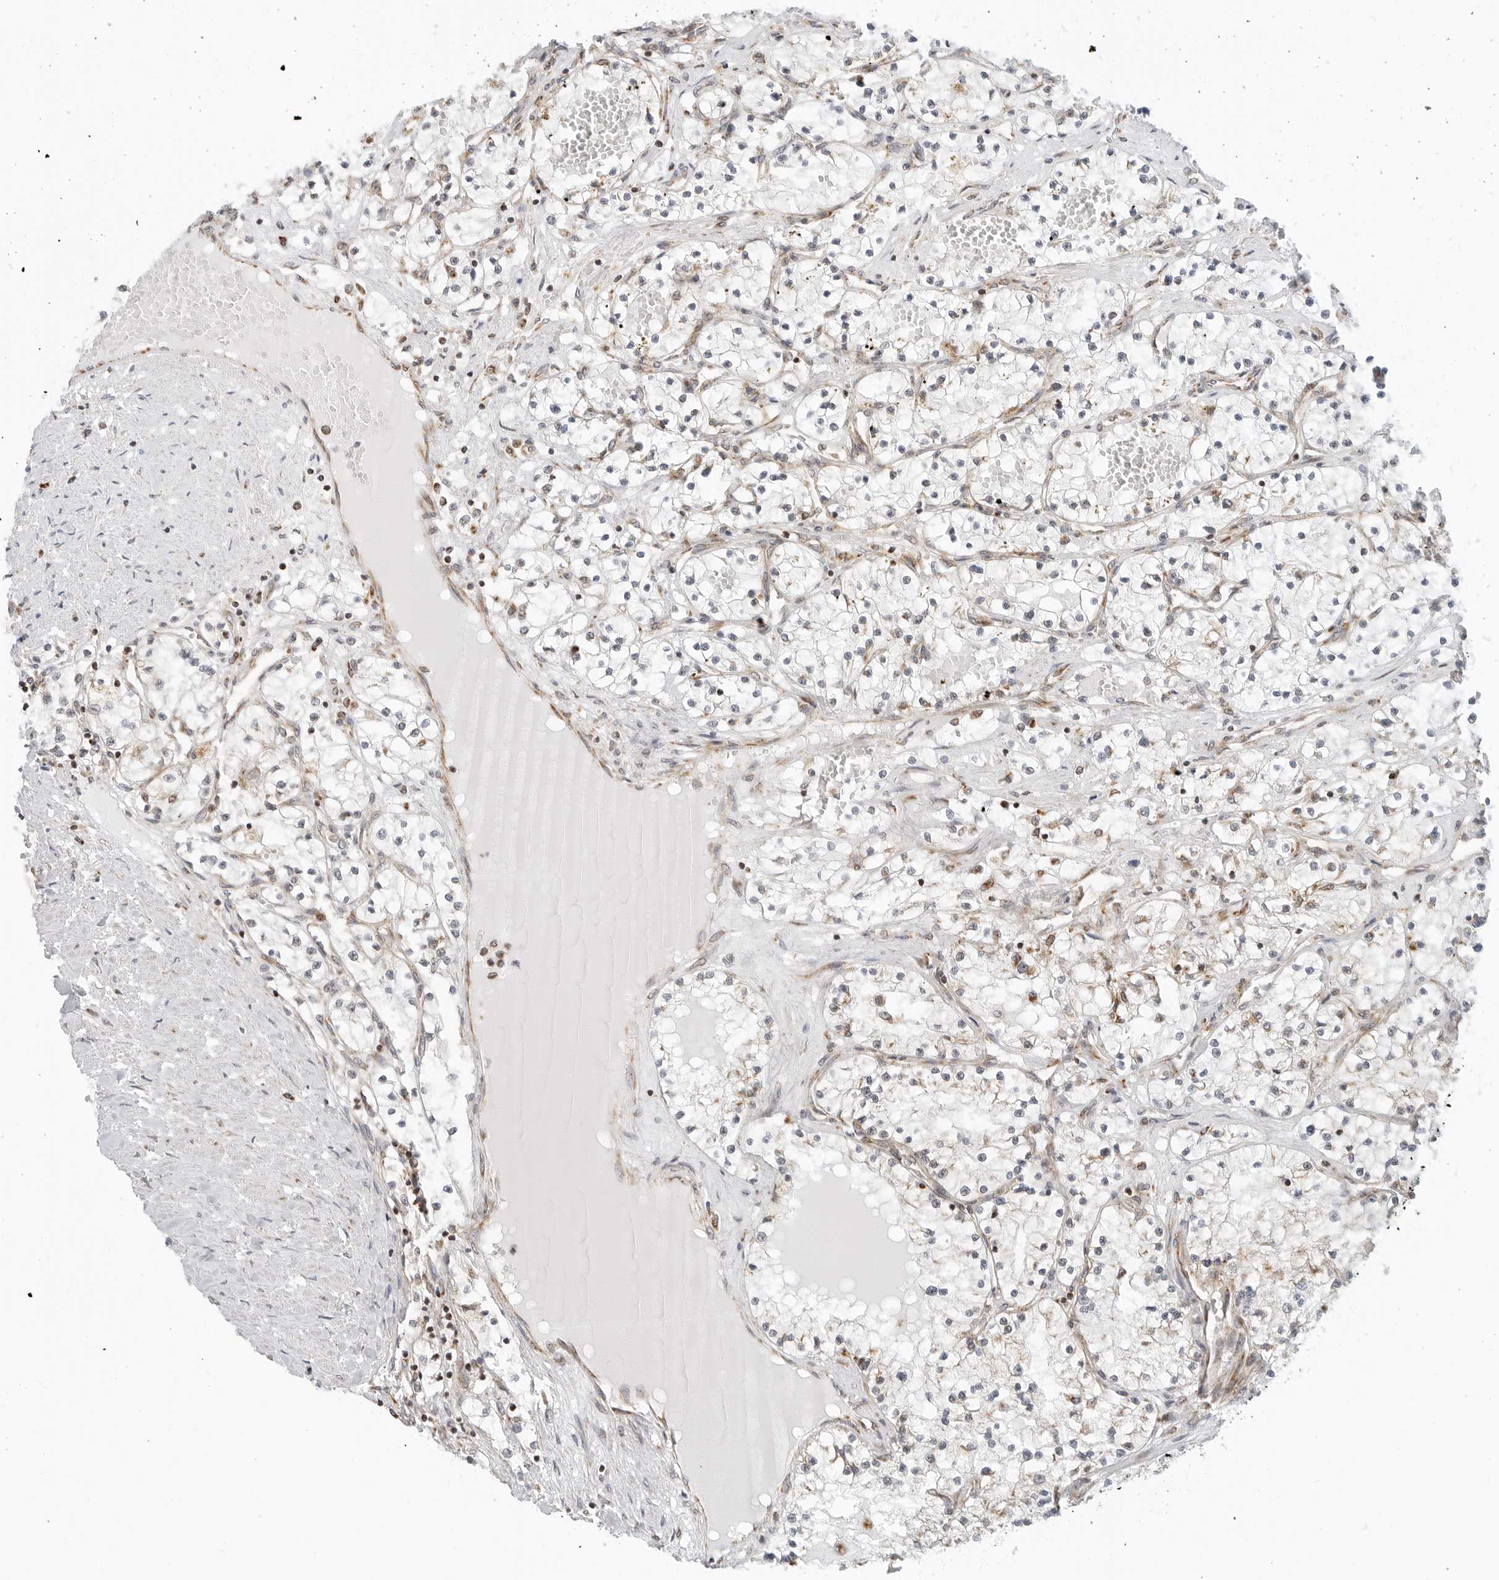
{"staining": {"intensity": "negative", "quantity": "none", "location": "none"}, "tissue": "renal cancer", "cell_type": "Tumor cells", "image_type": "cancer", "snomed": [{"axis": "morphology", "description": "Normal tissue, NOS"}, {"axis": "morphology", "description": "Adenocarcinoma, NOS"}, {"axis": "topography", "description": "Kidney"}], "caption": "Immunohistochemistry photomicrograph of renal cancer stained for a protein (brown), which displays no expression in tumor cells.", "gene": "POLR3GL", "patient": {"sex": "male", "age": 68}}